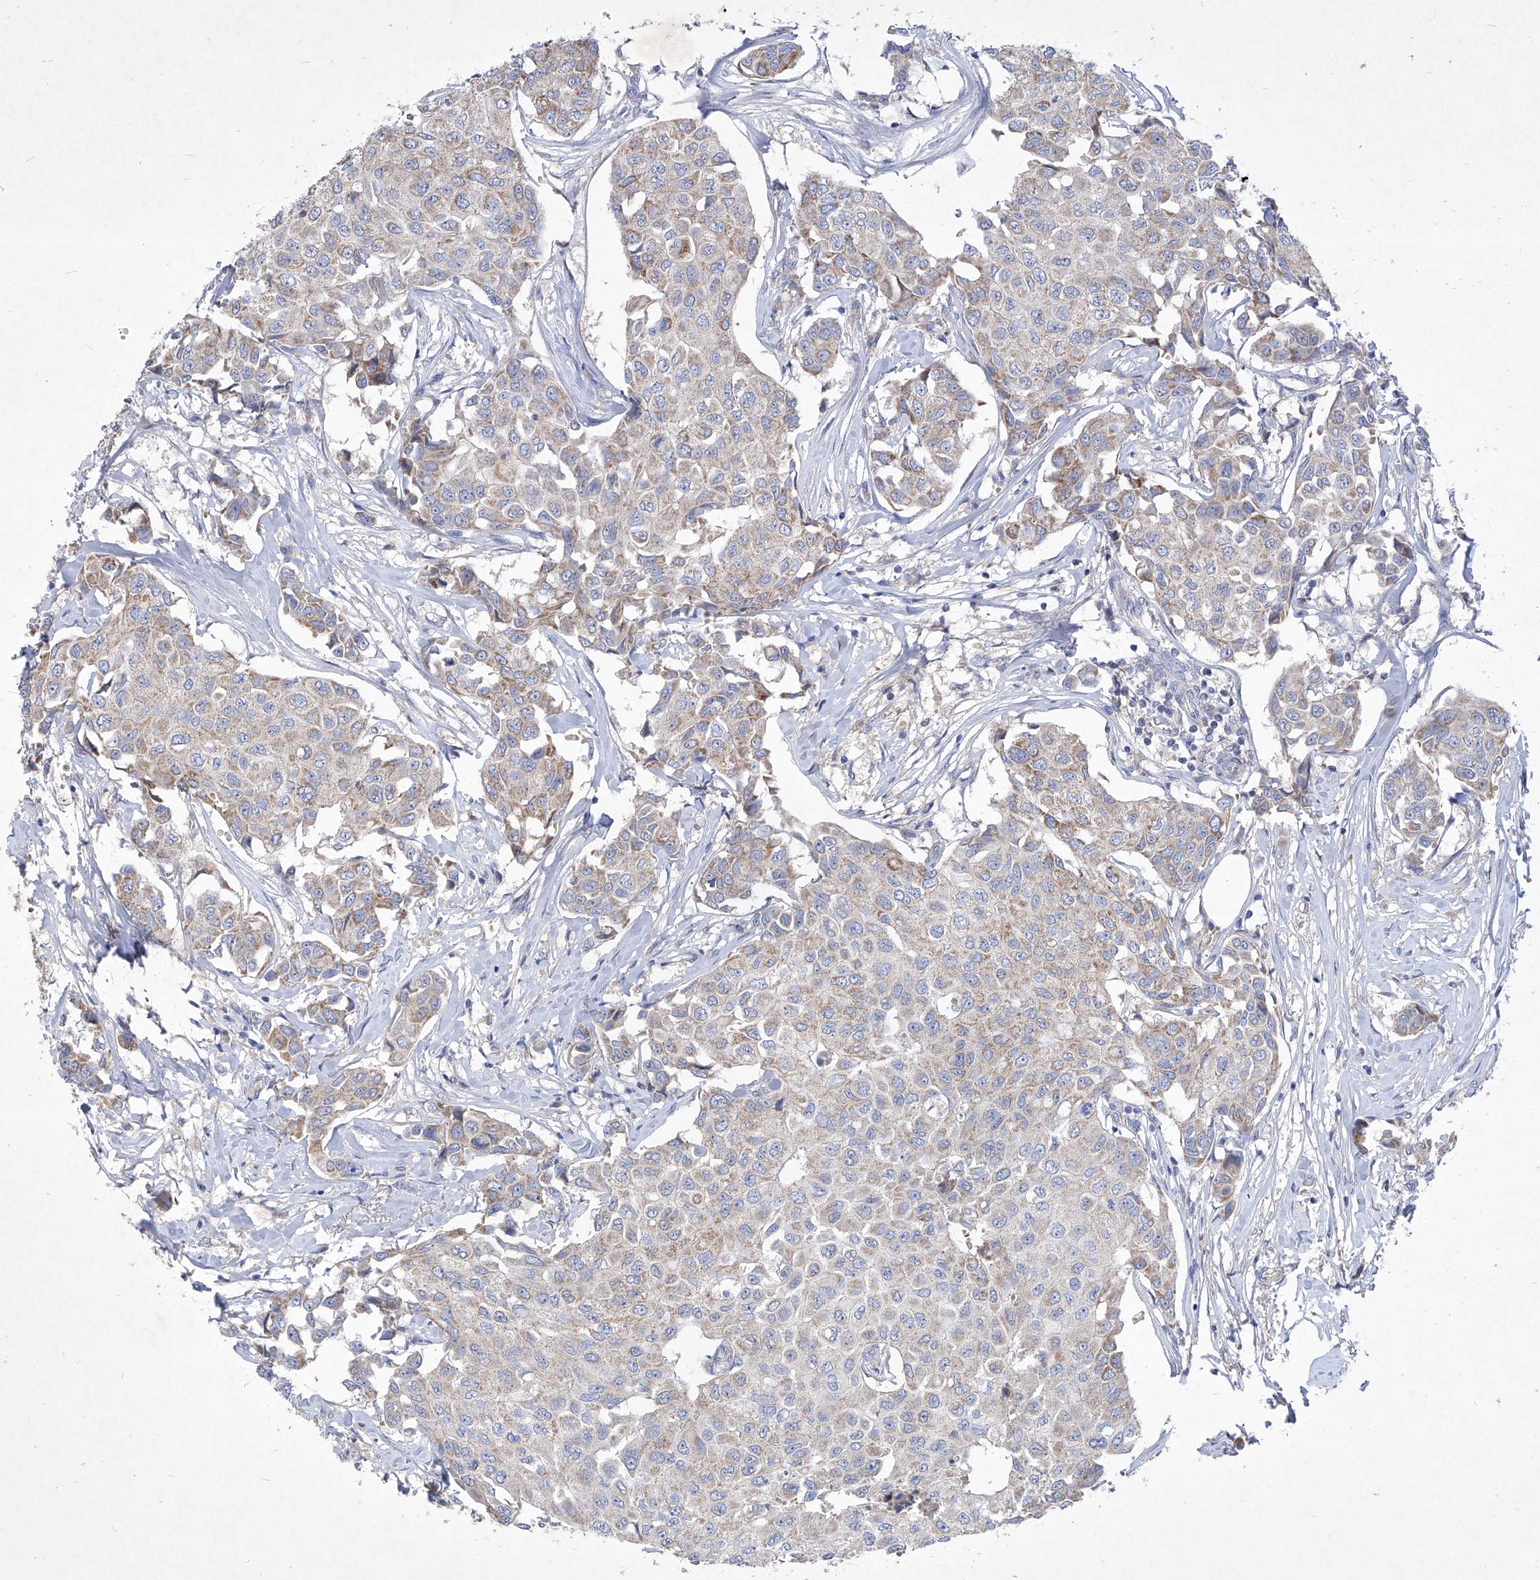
{"staining": {"intensity": "weak", "quantity": "25%-75%", "location": "cytoplasmic/membranous"}, "tissue": "breast cancer", "cell_type": "Tumor cells", "image_type": "cancer", "snomed": [{"axis": "morphology", "description": "Duct carcinoma"}, {"axis": "topography", "description": "Breast"}], "caption": "Tumor cells reveal low levels of weak cytoplasmic/membranous positivity in approximately 25%-75% of cells in human breast infiltrating ductal carcinoma.", "gene": "COQ3", "patient": {"sex": "female", "age": 80}}